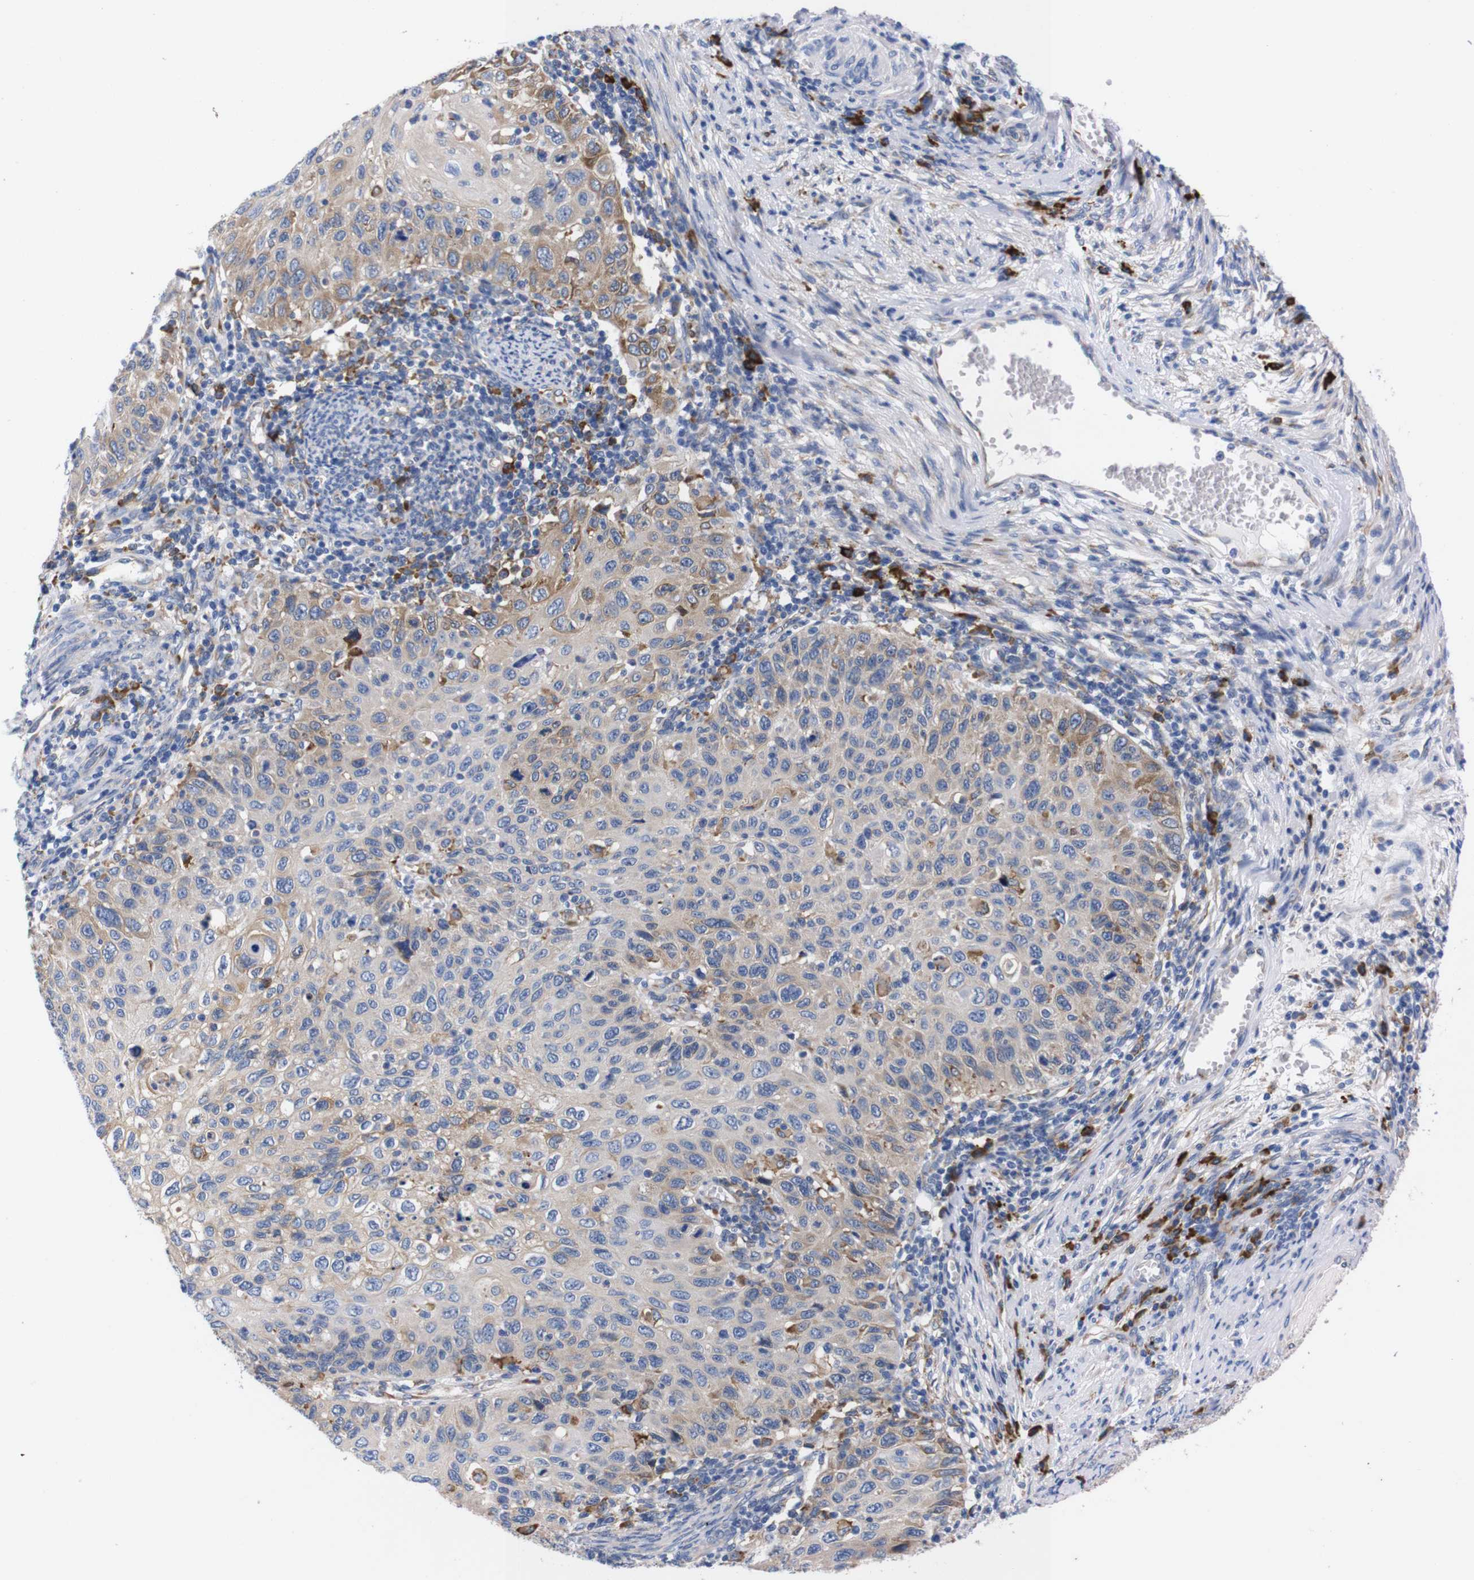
{"staining": {"intensity": "weak", "quantity": "25%-75%", "location": "cytoplasmic/membranous"}, "tissue": "cervical cancer", "cell_type": "Tumor cells", "image_type": "cancer", "snomed": [{"axis": "morphology", "description": "Squamous cell carcinoma, NOS"}, {"axis": "topography", "description": "Cervix"}], "caption": "Cervical cancer tissue demonstrates weak cytoplasmic/membranous positivity in approximately 25%-75% of tumor cells, visualized by immunohistochemistry.", "gene": "NEBL", "patient": {"sex": "female", "age": 70}}